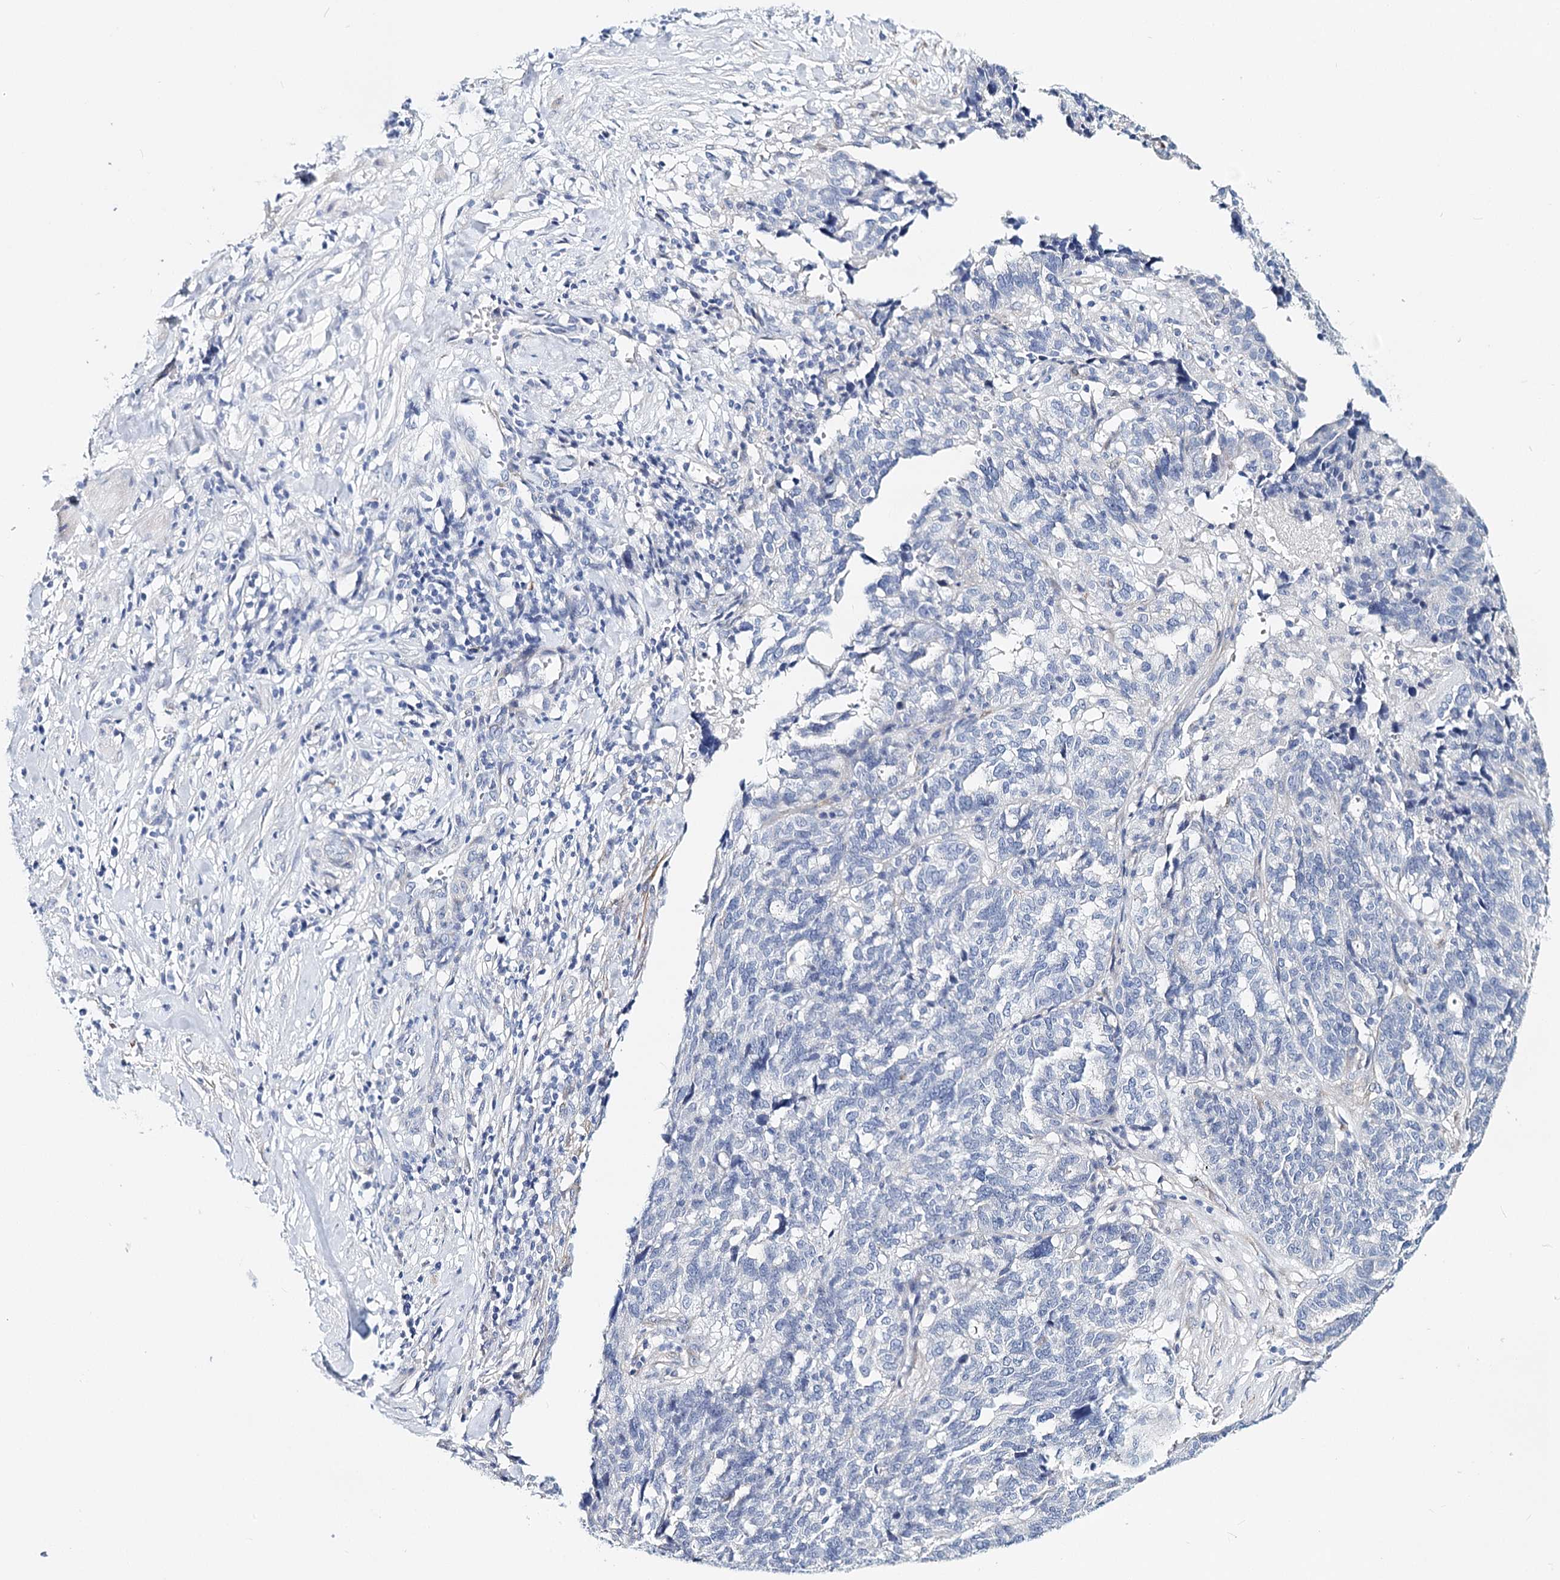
{"staining": {"intensity": "negative", "quantity": "none", "location": "none"}, "tissue": "ovarian cancer", "cell_type": "Tumor cells", "image_type": "cancer", "snomed": [{"axis": "morphology", "description": "Cystadenocarcinoma, serous, NOS"}, {"axis": "topography", "description": "Ovary"}], "caption": "High magnification brightfield microscopy of ovarian serous cystadenocarcinoma stained with DAB (3,3'-diaminobenzidine) (brown) and counterstained with hematoxylin (blue): tumor cells show no significant staining.", "gene": "TEX12", "patient": {"sex": "female", "age": 59}}